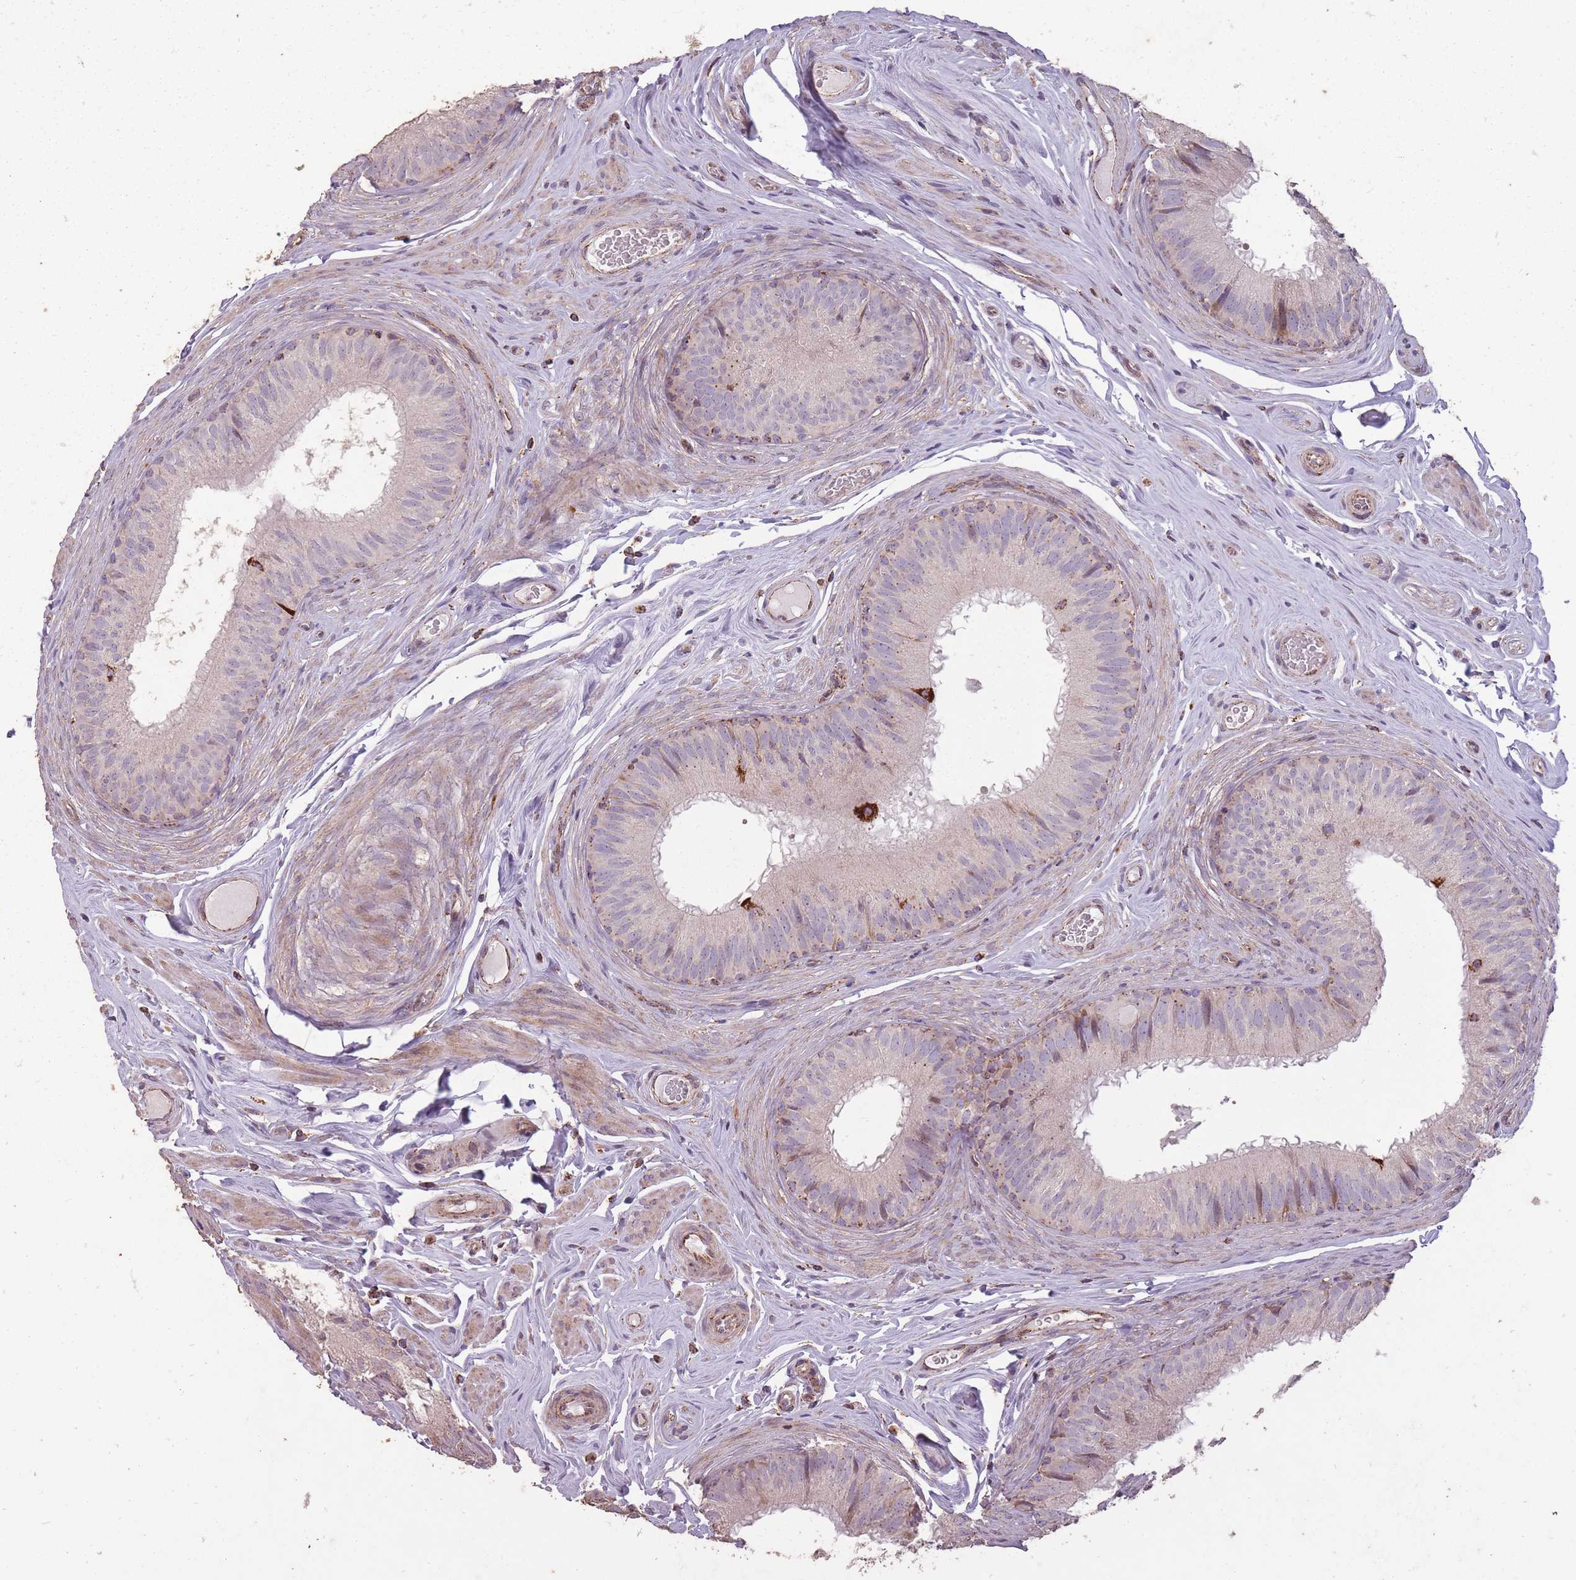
{"staining": {"intensity": "strong", "quantity": "<25%", "location": "cytoplasmic/membranous"}, "tissue": "epididymis", "cell_type": "Glandular cells", "image_type": "normal", "snomed": [{"axis": "morphology", "description": "Normal tissue, NOS"}, {"axis": "topography", "description": "Epididymis, spermatic cord, NOS"}], "caption": "Epididymis stained for a protein (brown) reveals strong cytoplasmic/membranous positive expression in approximately <25% of glandular cells.", "gene": "CNOT8", "patient": {"sex": "male", "age": 25}}